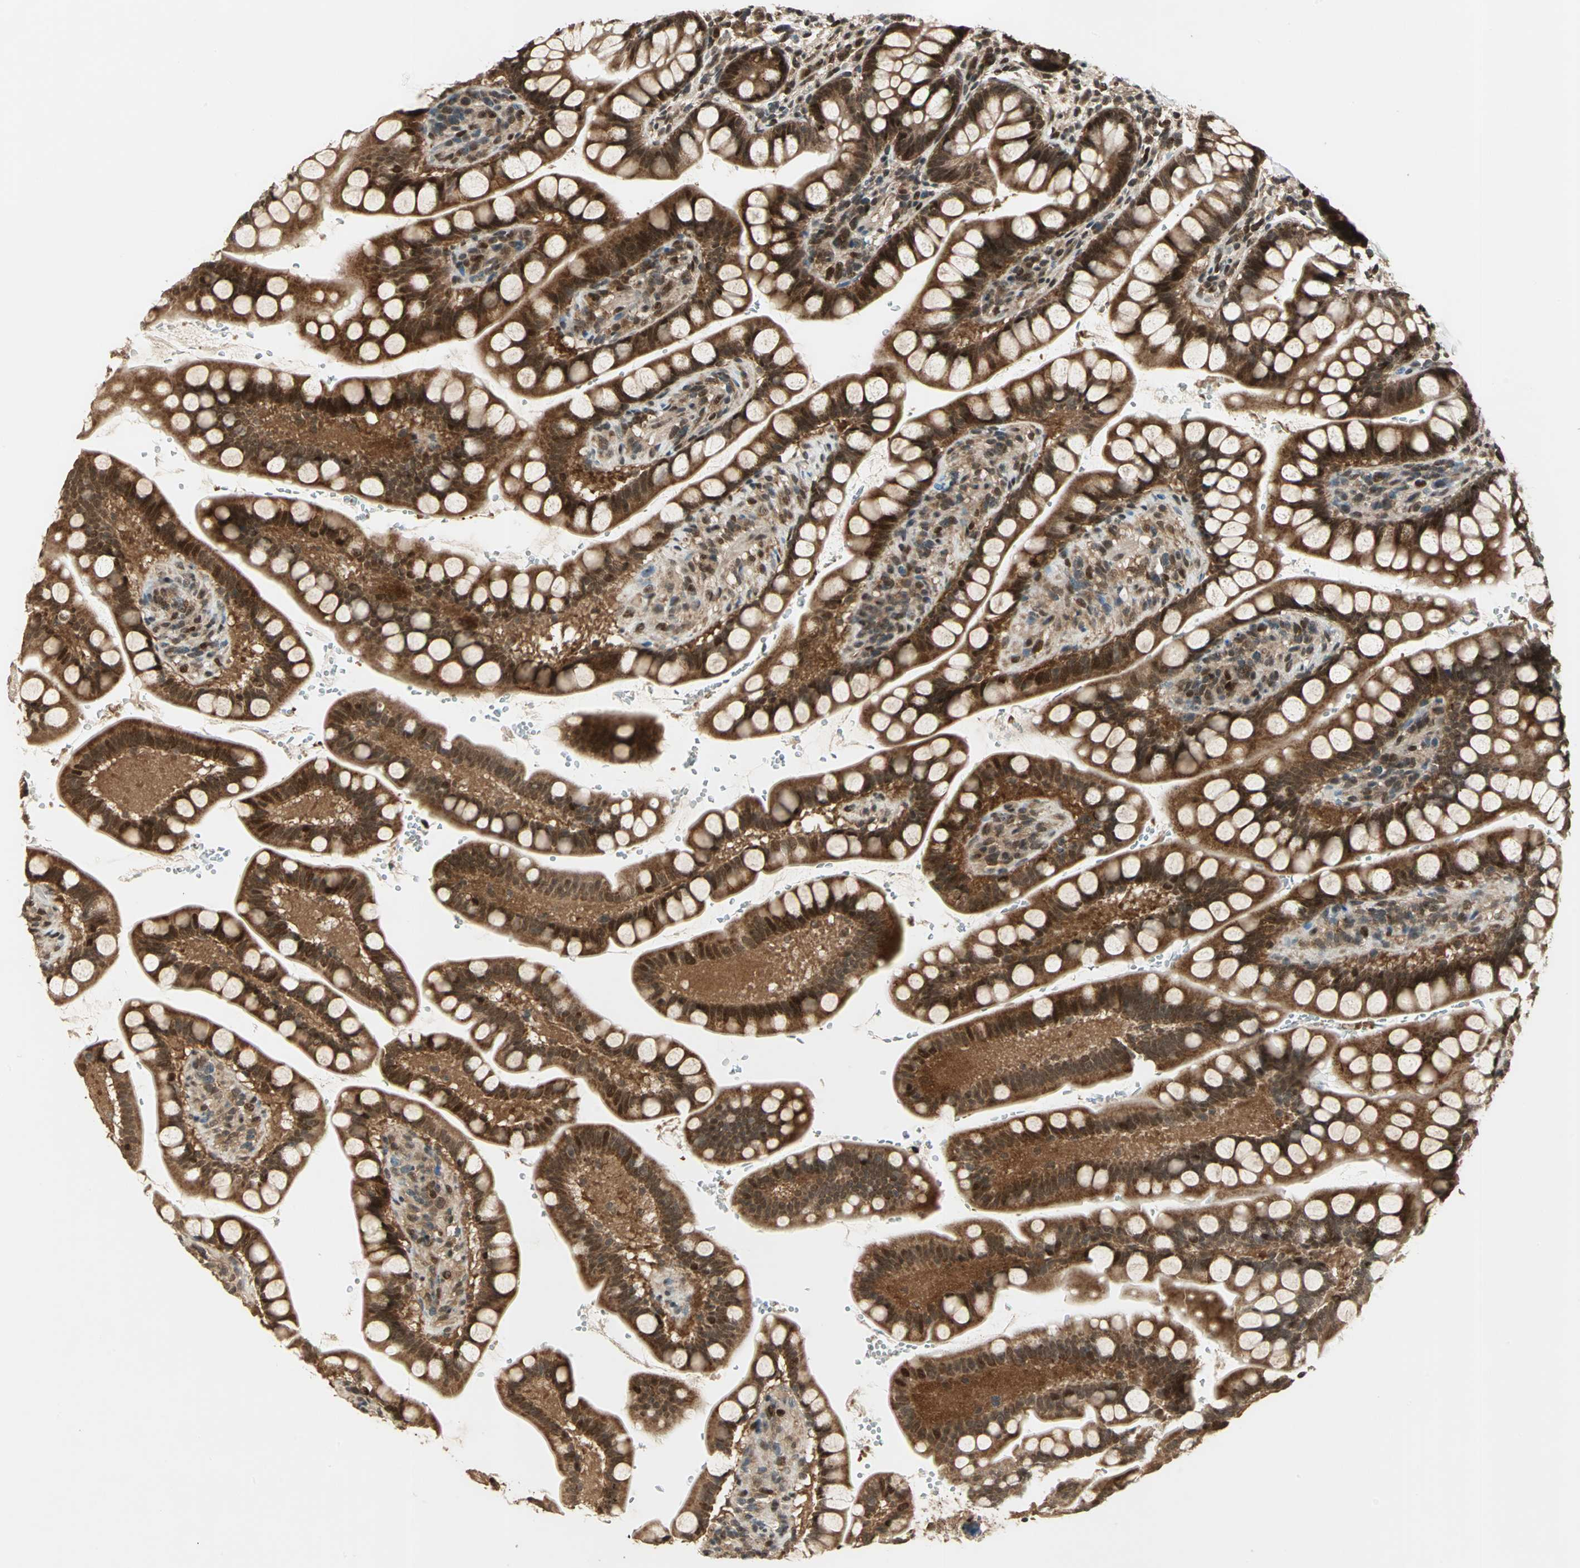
{"staining": {"intensity": "strong", "quantity": ">75%", "location": "cytoplasmic/membranous,nuclear"}, "tissue": "small intestine", "cell_type": "Glandular cells", "image_type": "normal", "snomed": [{"axis": "morphology", "description": "Normal tissue, NOS"}, {"axis": "topography", "description": "Small intestine"}], "caption": "A brown stain labels strong cytoplasmic/membranous,nuclear staining of a protein in glandular cells of unremarkable small intestine. The protein is shown in brown color, while the nuclei are stained blue.", "gene": "PSMC3", "patient": {"sex": "female", "age": 58}}